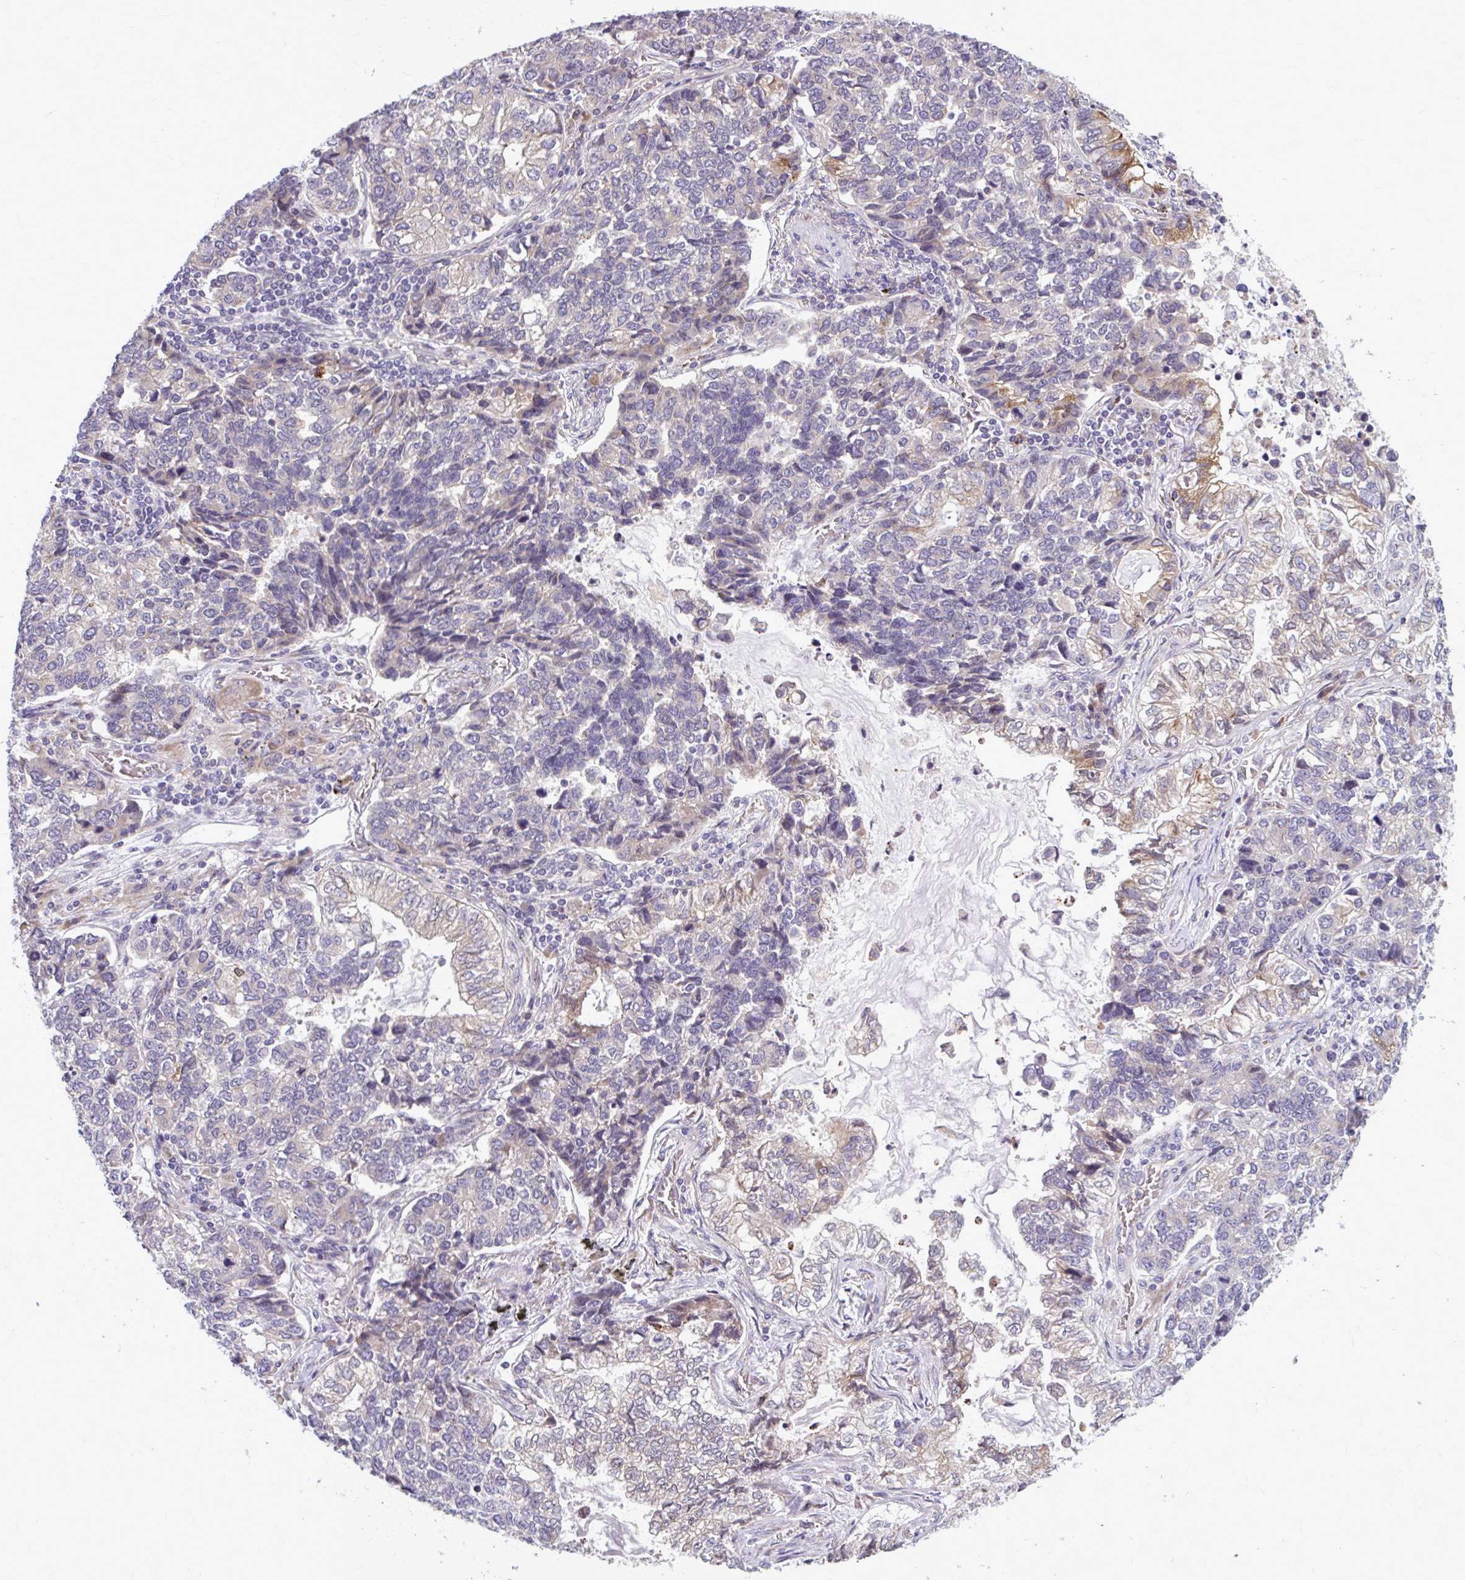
{"staining": {"intensity": "moderate", "quantity": "<25%", "location": "cytoplasmic/membranous"}, "tissue": "lung cancer", "cell_type": "Tumor cells", "image_type": "cancer", "snomed": [{"axis": "morphology", "description": "Adenocarcinoma, NOS"}, {"axis": "topography", "description": "Lymph node"}, {"axis": "topography", "description": "Lung"}], "caption": "About <25% of tumor cells in human lung adenocarcinoma exhibit moderate cytoplasmic/membranous protein positivity as visualized by brown immunohistochemical staining.", "gene": "SNF8", "patient": {"sex": "male", "age": 66}}